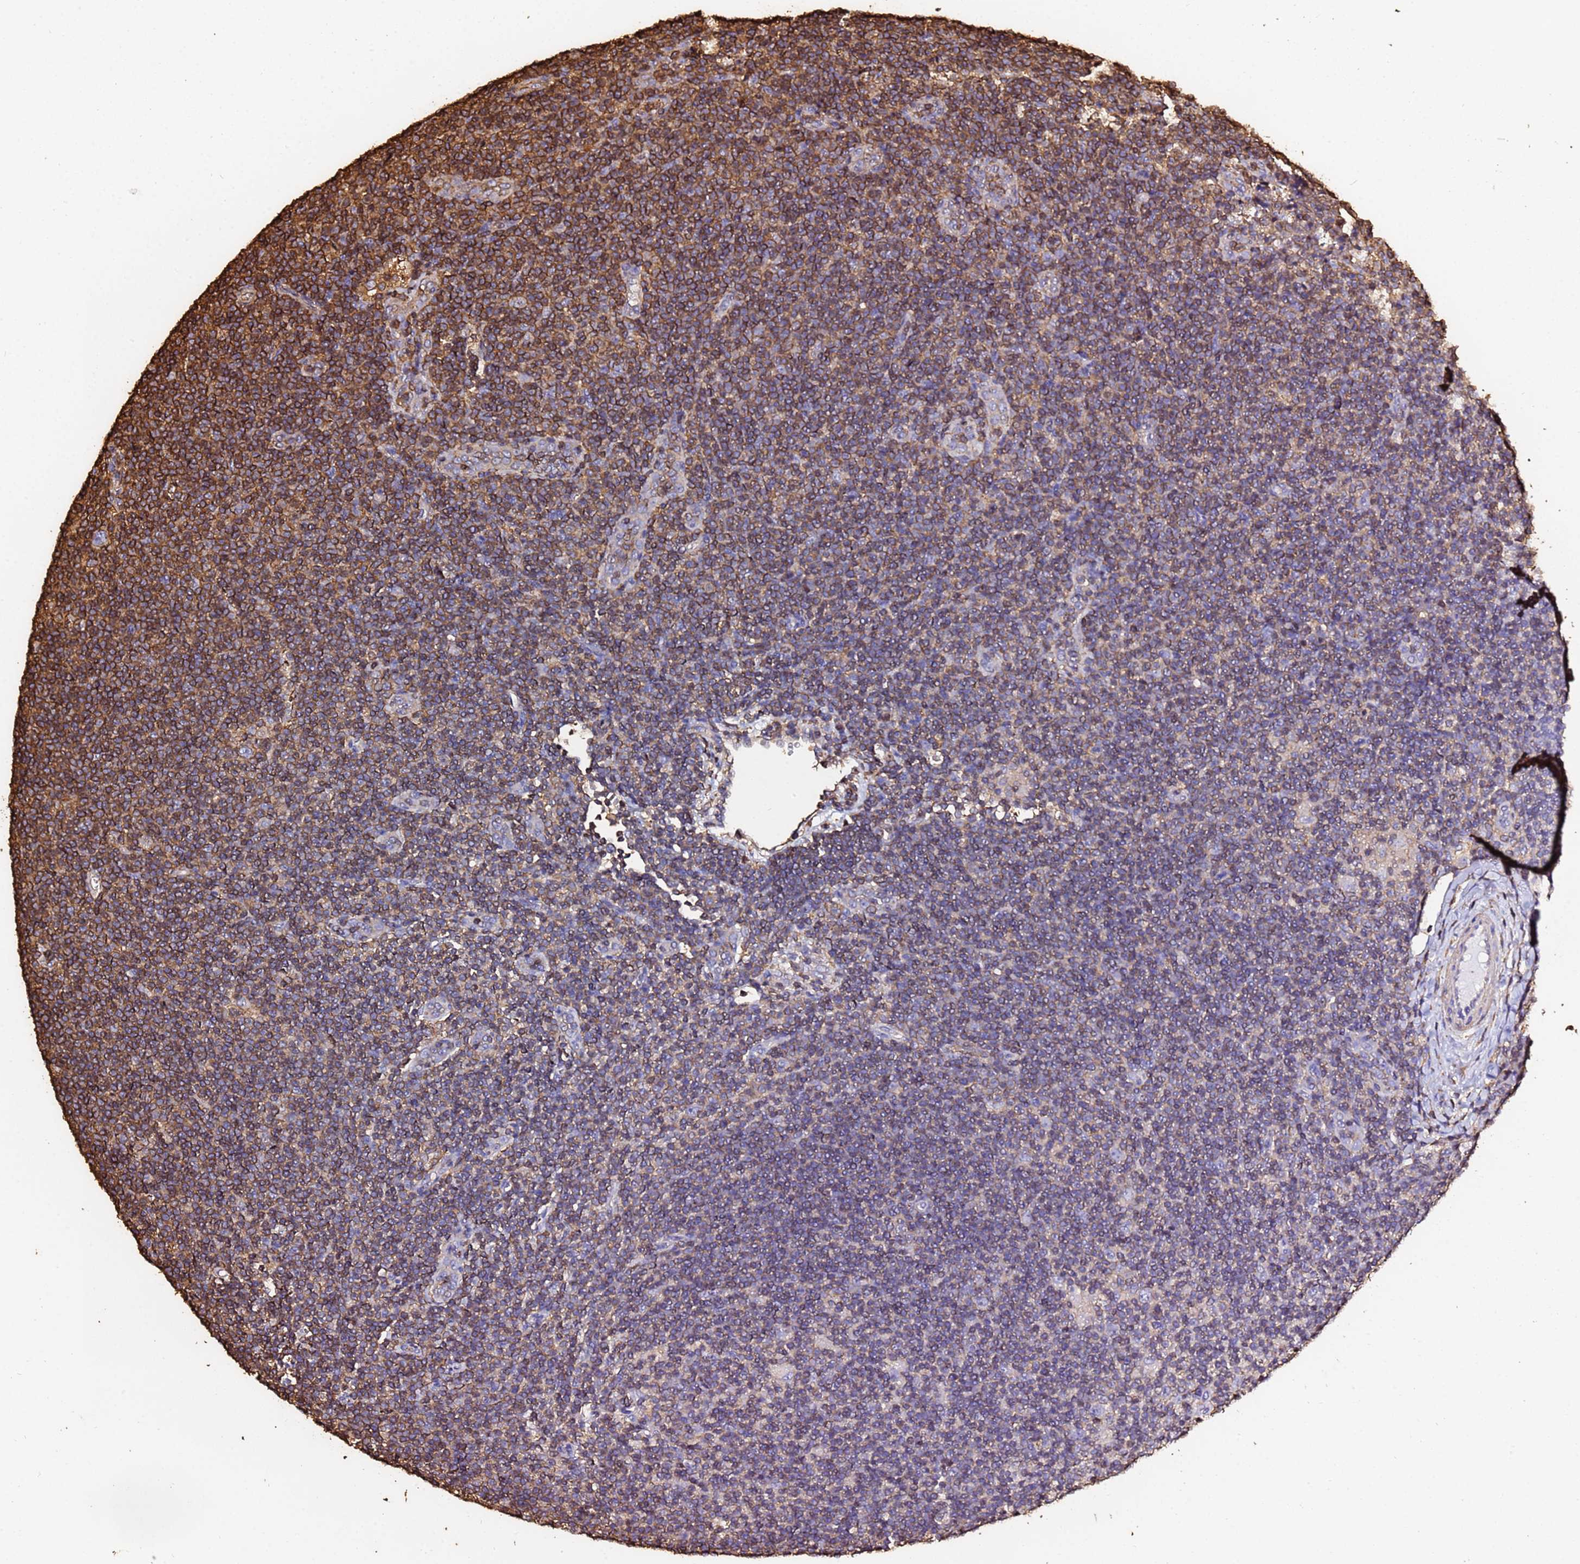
{"staining": {"intensity": "negative", "quantity": "none", "location": "none"}, "tissue": "lymphoma", "cell_type": "Tumor cells", "image_type": "cancer", "snomed": [{"axis": "morphology", "description": "Hodgkin's disease, NOS"}, {"axis": "topography", "description": "Lymph node"}], "caption": "Immunohistochemistry (IHC) image of neoplastic tissue: human Hodgkin's disease stained with DAB reveals no significant protein positivity in tumor cells. The staining is performed using DAB brown chromogen with nuclei counter-stained in using hematoxylin.", "gene": "ACTB", "patient": {"sex": "female", "age": 57}}